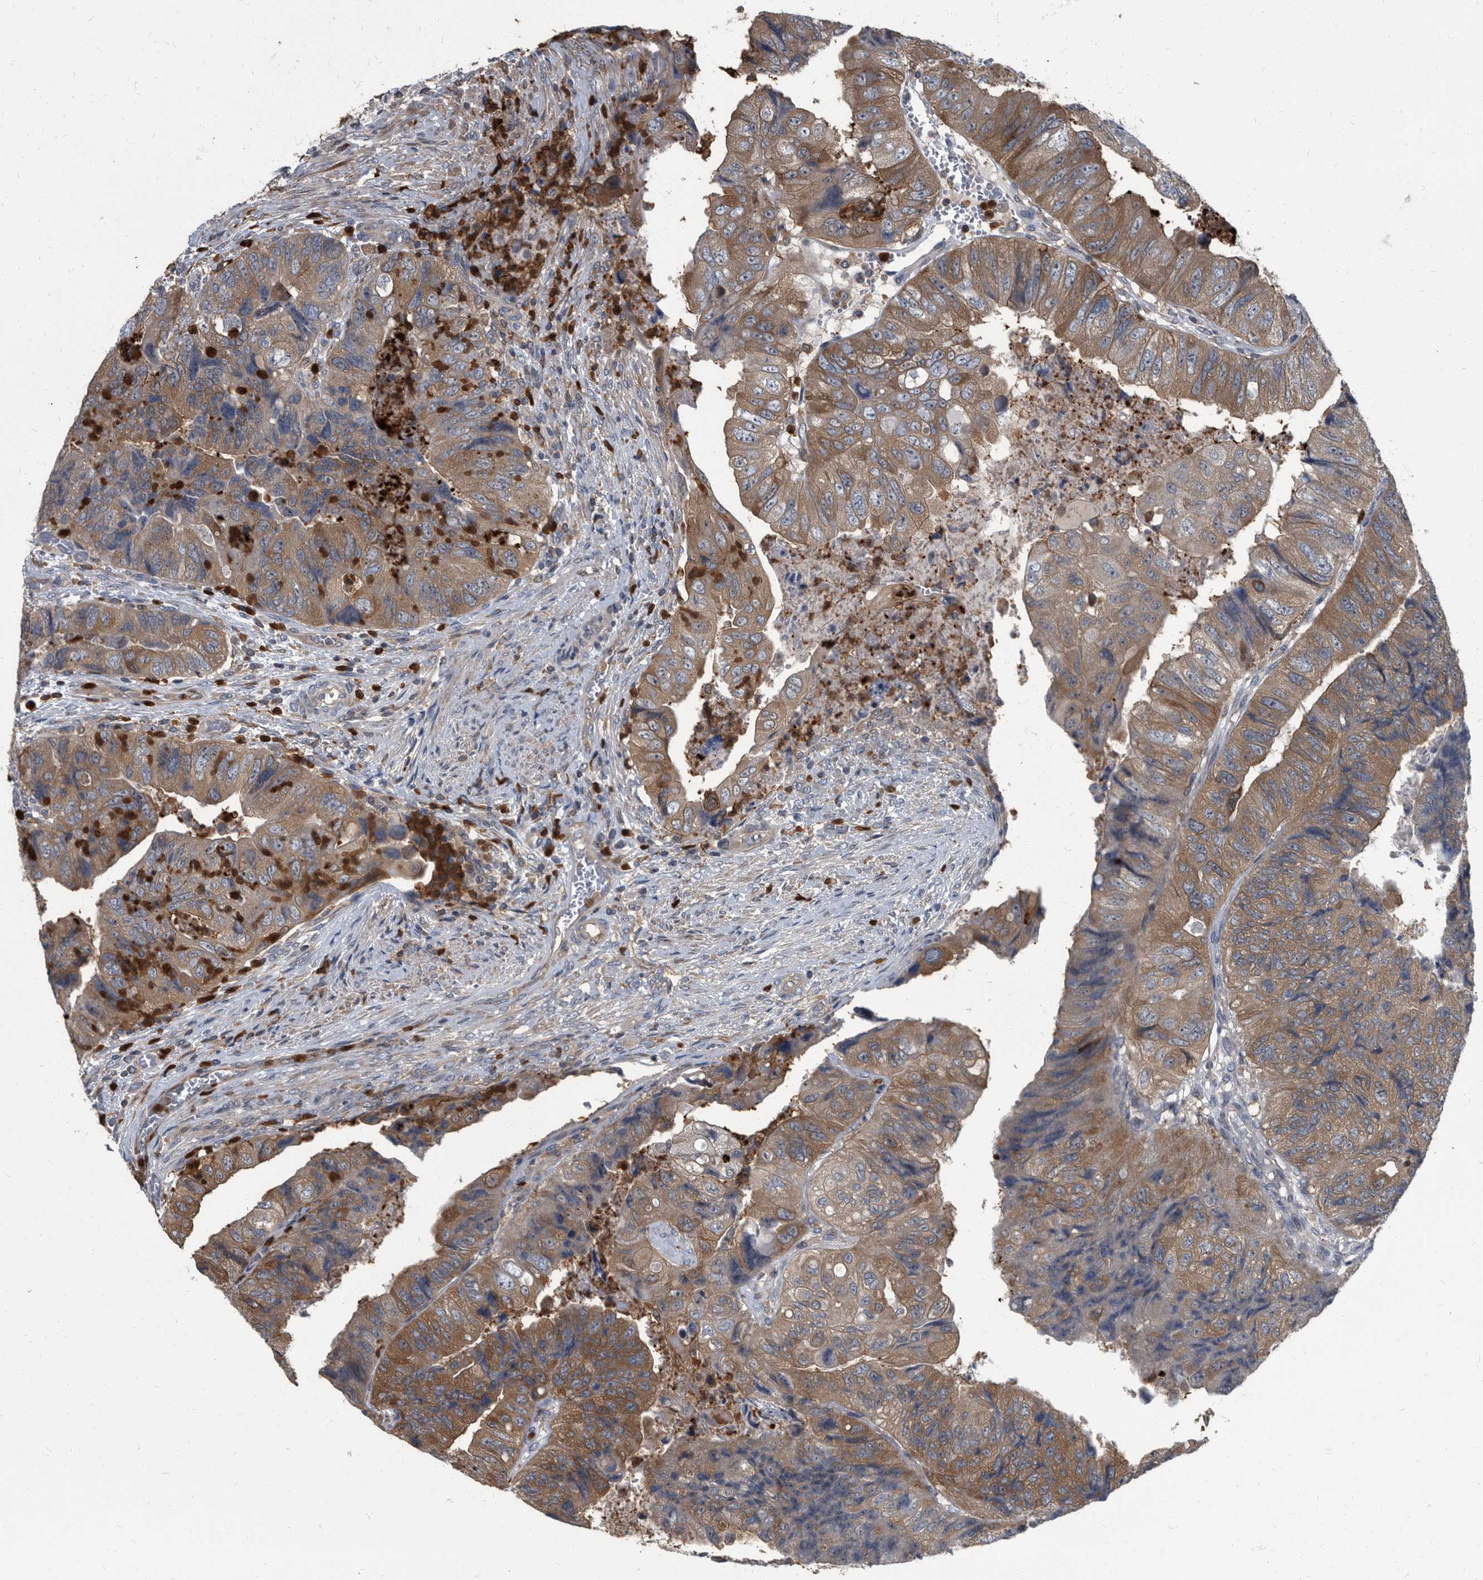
{"staining": {"intensity": "moderate", "quantity": ">75%", "location": "cytoplasmic/membranous"}, "tissue": "colorectal cancer", "cell_type": "Tumor cells", "image_type": "cancer", "snomed": [{"axis": "morphology", "description": "Adenocarcinoma, NOS"}, {"axis": "topography", "description": "Rectum"}], "caption": "Immunohistochemistry (IHC) of colorectal cancer (adenocarcinoma) demonstrates medium levels of moderate cytoplasmic/membranous expression in approximately >75% of tumor cells. Immunohistochemistry (IHC) stains the protein of interest in brown and the nuclei are stained blue.", "gene": "CDV3", "patient": {"sex": "male", "age": 63}}